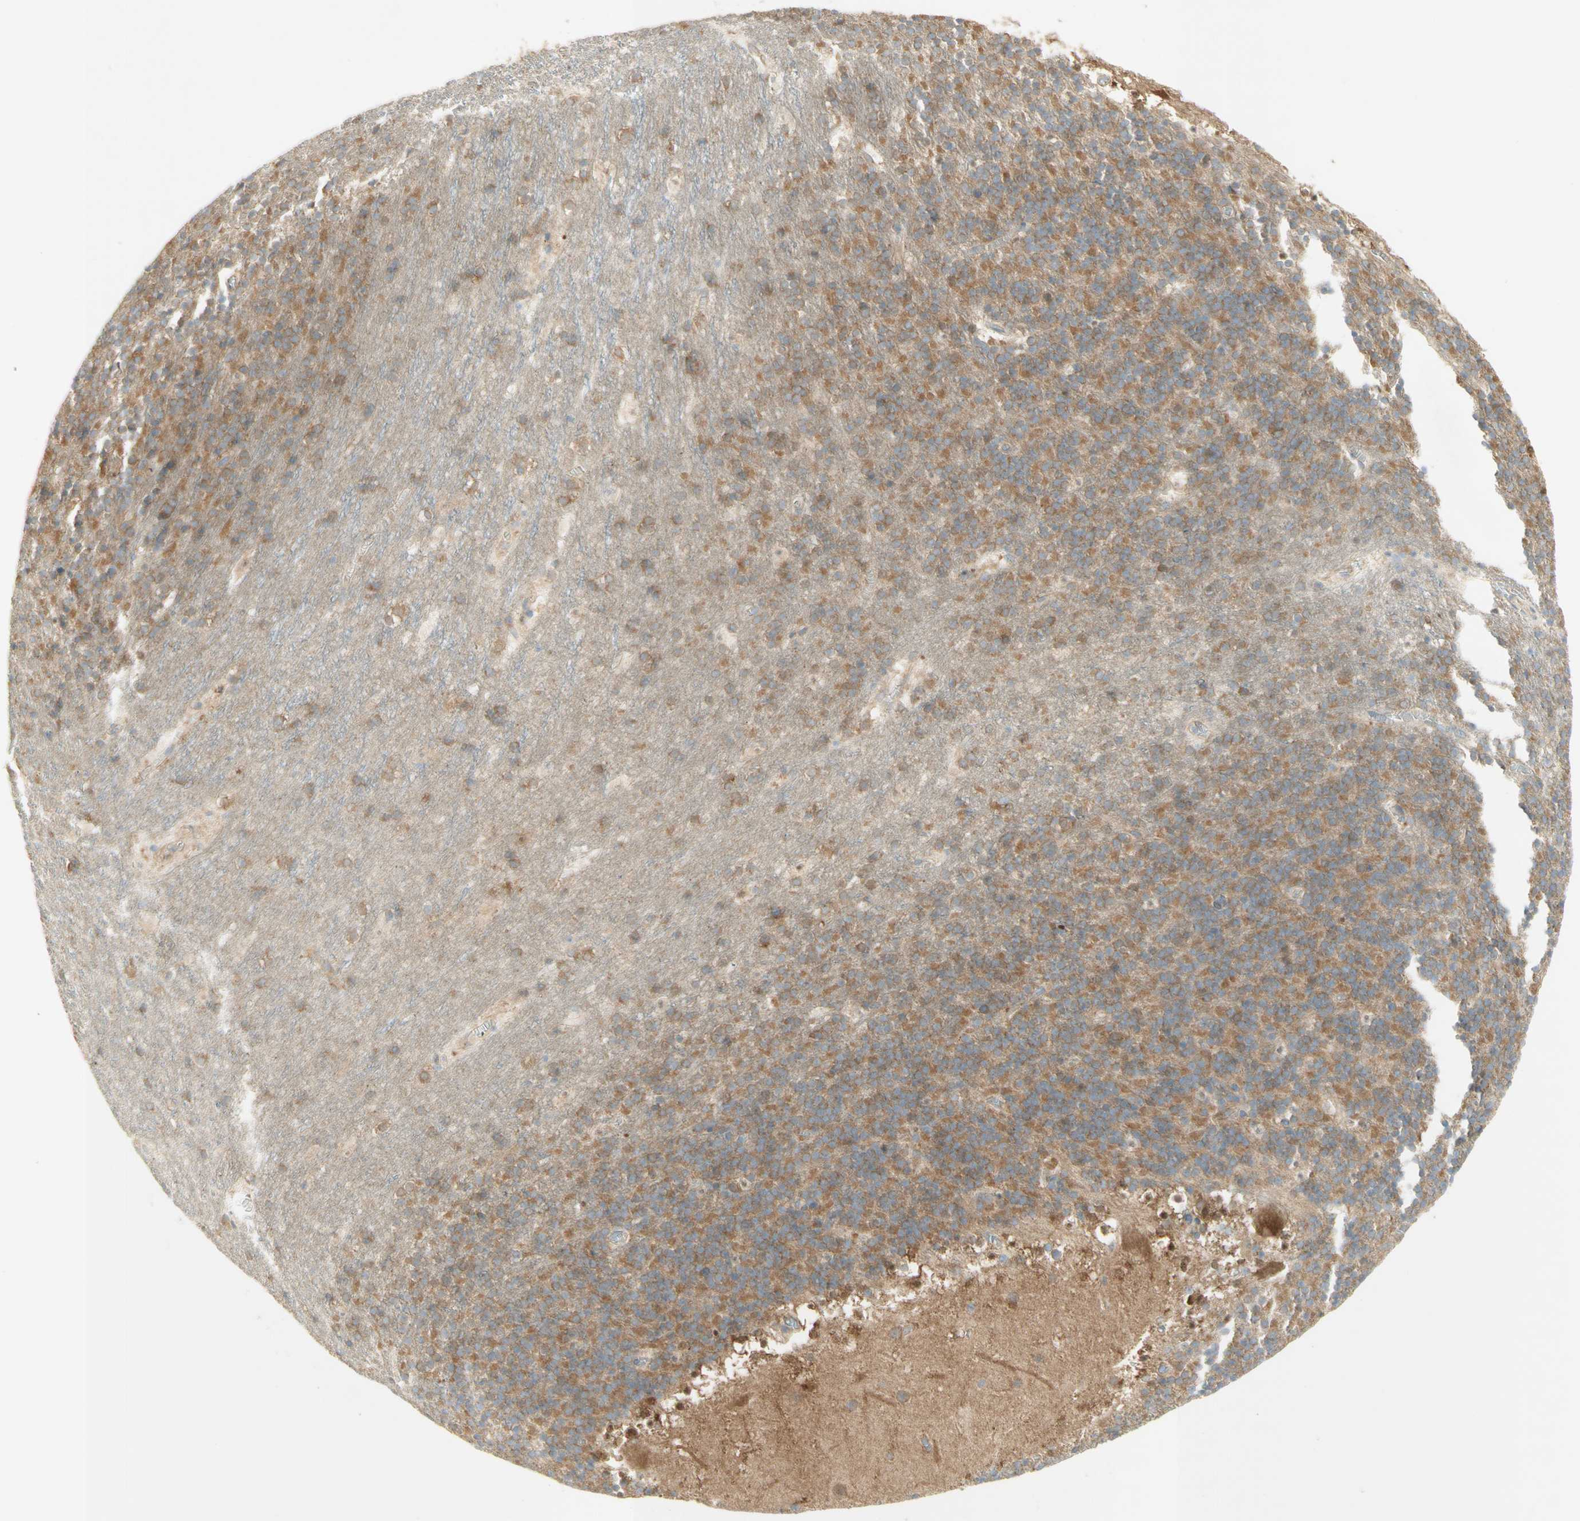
{"staining": {"intensity": "moderate", "quantity": "25%-75%", "location": "cytoplasmic/membranous"}, "tissue": "cerebellum", "cell_type": "Cells in granular layer", "image_type": "normal", "snomed": [{"axis": "morphology", "description": "Normal tissue, NOS"}, {"axis": "topography", "description": "Cerebellum"}], "caption": "Protein expression analysis of unremarkable cerebellum reveals moderate cytoplasmic/membranous staining in about 25%-75% of cells in granular layer. (DAB IHC, brown staining for protein, blue staining for nuclei).", "gene": "DYNC1H1", "patient": {"sex": "male", "age": 45}}